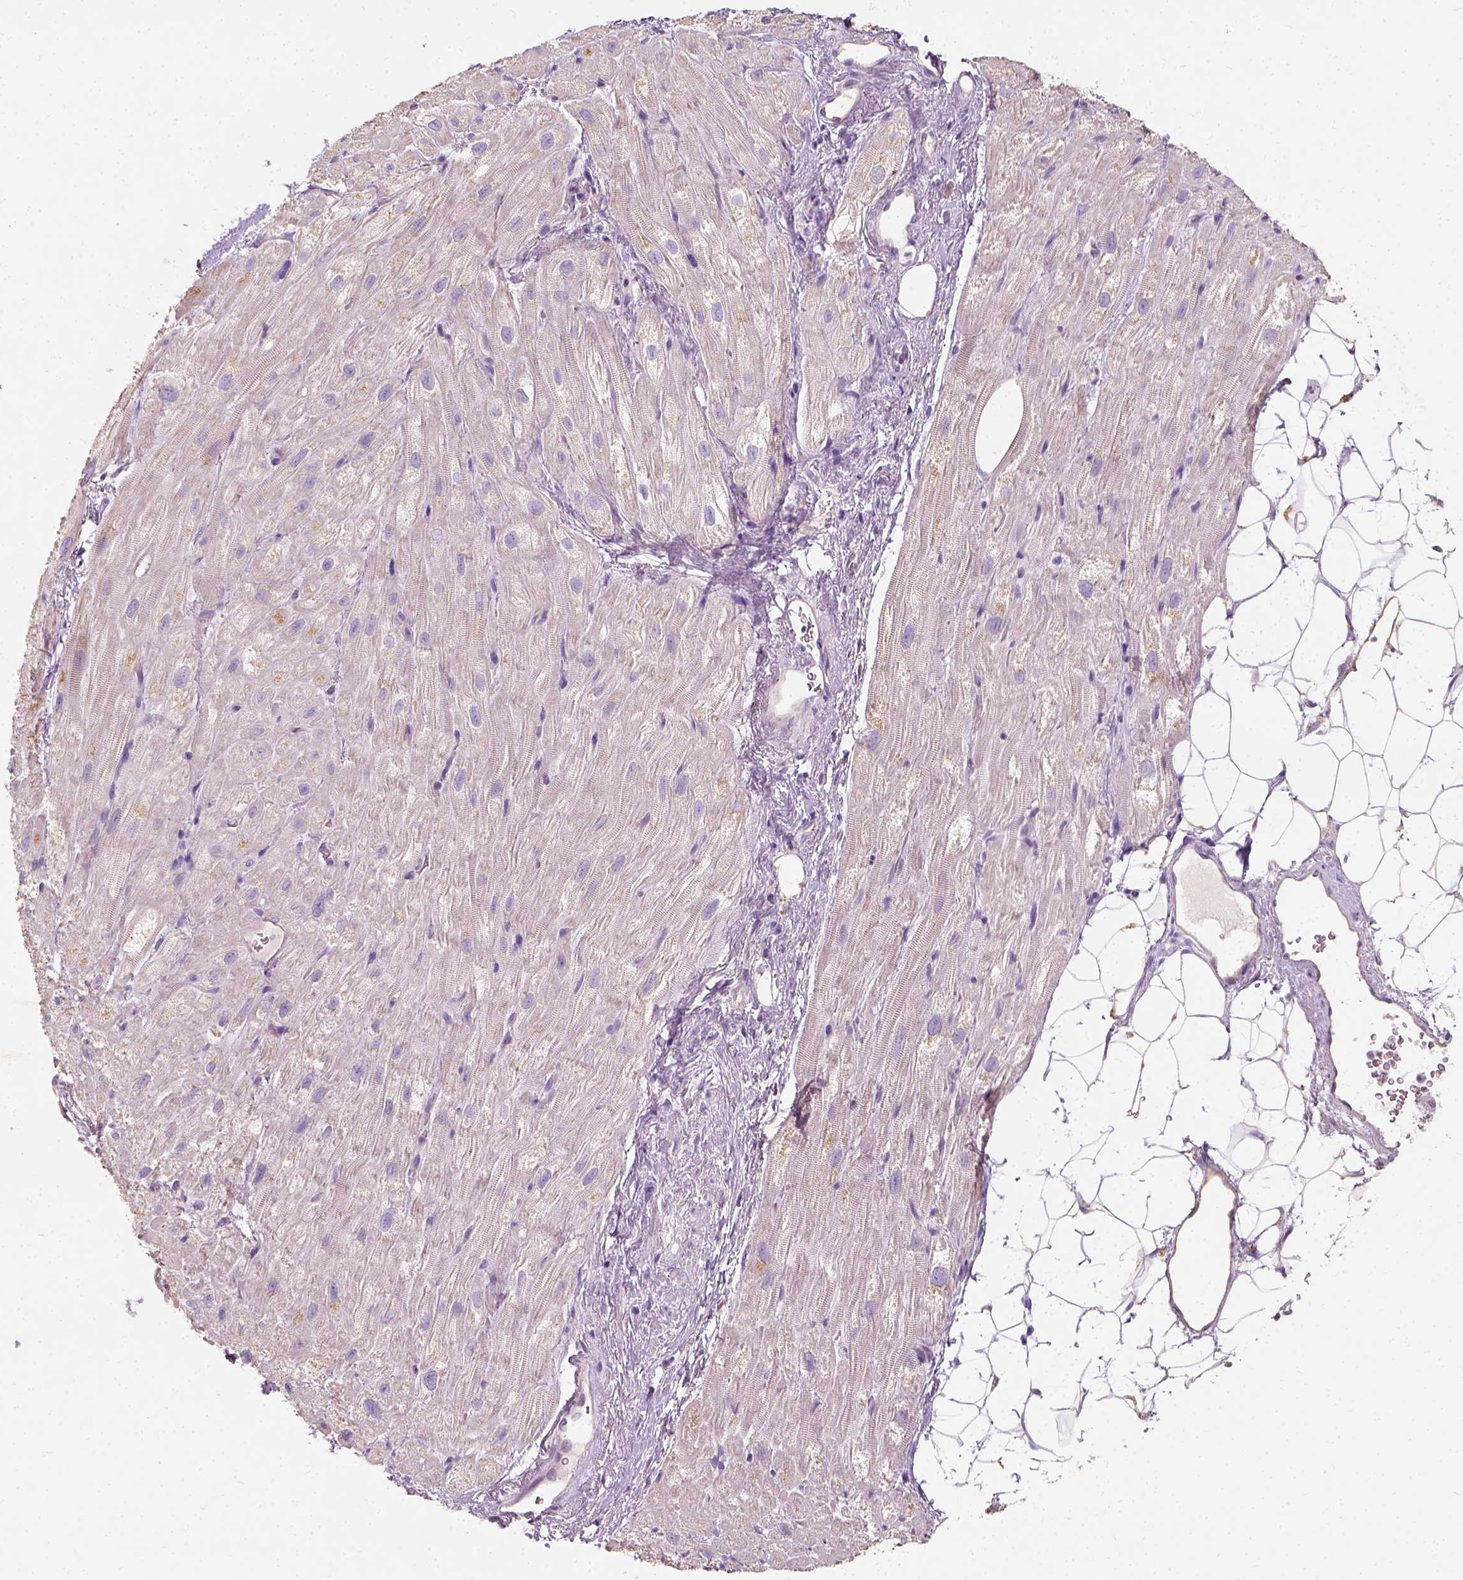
{"staining": {"intensity": "negative", "quantity": "none", "location": "none"}, "tissue": "heart muscle", "cell_type": "Cardiomyocytes", "image_type": "normal", "snomed": [{"axis": "morphology", "description": "Normal tissue, NOS"}, {"axis": "topography", "description": "Heart"}], "caption": "High power microscopy micrograph of an immunohistochemistry (IHC) photomicrograph of benign heart muscle, revealing no significant staining in cardiomyocytes. Nuclei are stained in blue.", "gene": "DHCR24", "patient": {"sex": "female", "age": 69}}